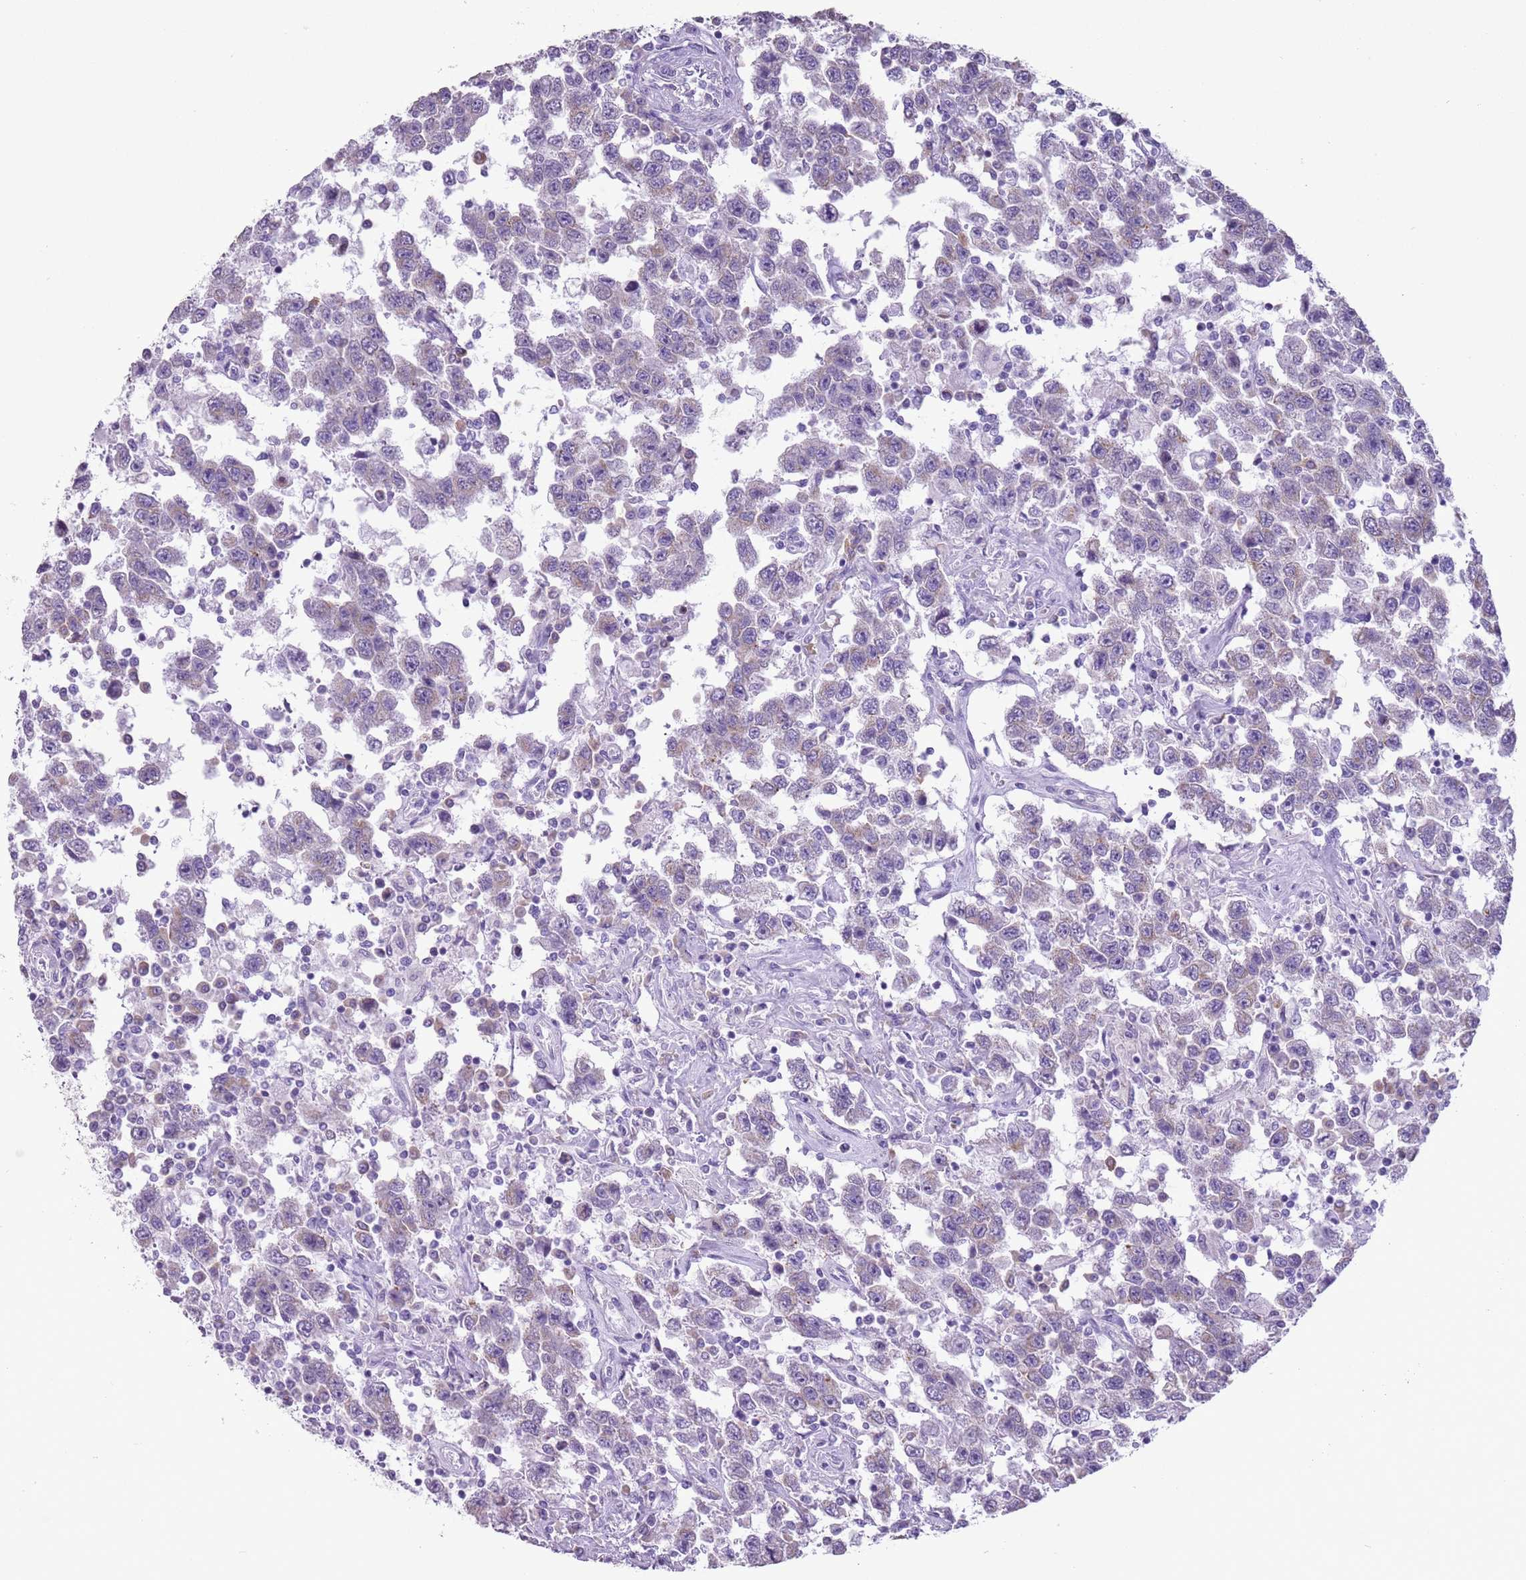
{"staining": {"intensity": "weak", "quantity": "<25%", "location": "cytoplasmic/membranous"}, "tissue": "testis cancer", "cell_type": "Tumor cells", "image_type": "cancer", "snomed": [{"axis": "morphology", "description": "Seminoma, NOS"}, {"axis": "topography", "description": "Testis"}], "caption": "High magnification brightfield microscopy of testis cancer stained with DAB (3,3'-diaminobenzidine) (brown) and counterstained with hematoxylin (blue): tumor cells show no significant expression.", "gene": "HYOU1", "patient": {"sex": "male", "age": 41}}